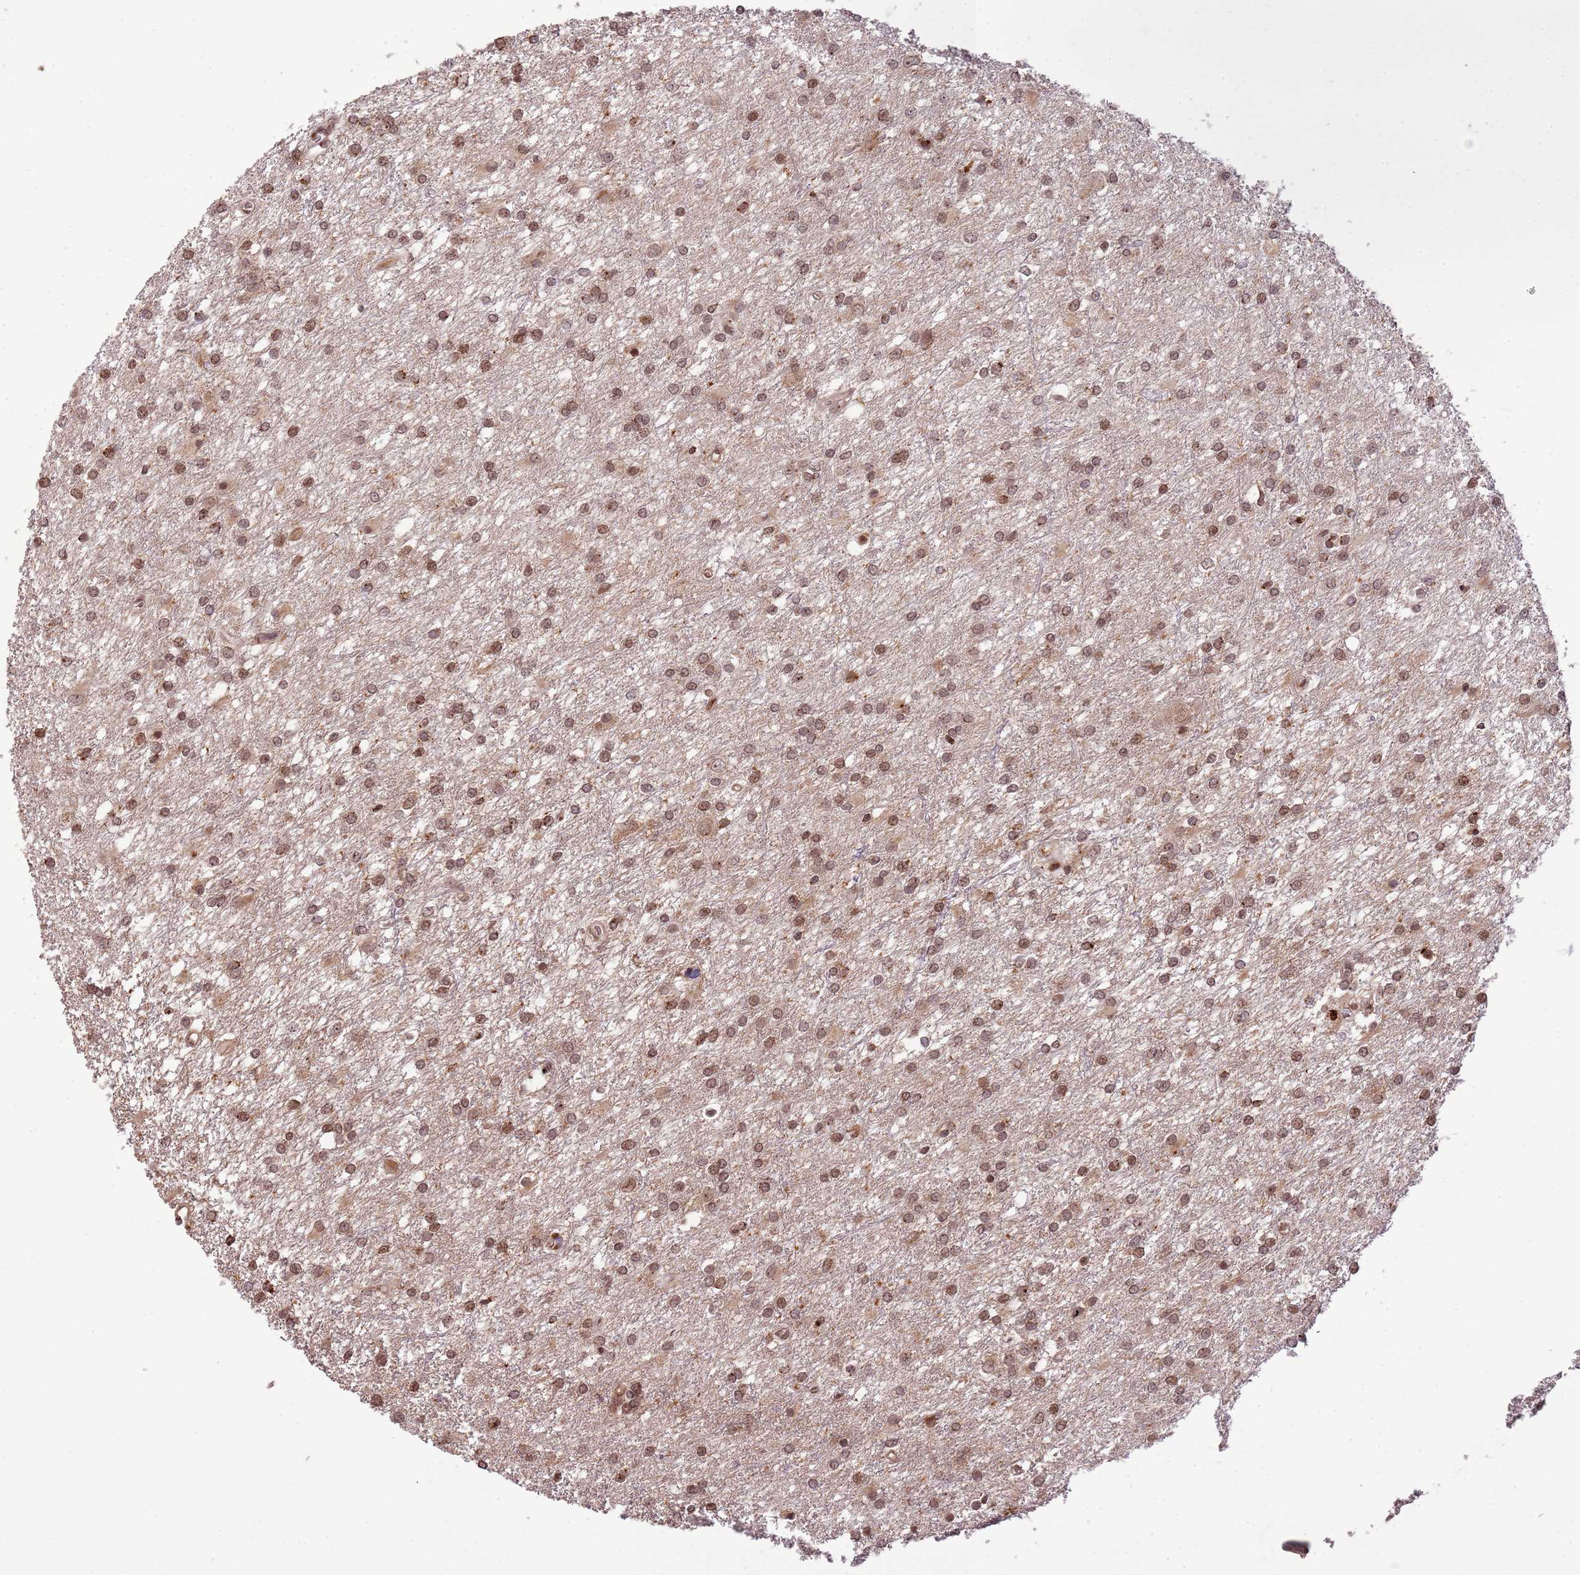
{"staining": {"intensity": "moderate", "quantity": ">75%", "location": "nuclear"}, "tissue": "glioma", "cell_type": "Tumor cells", "image_type": "cancer", "snomed": [{"axis": "morphology", "description": "Glioma, malignant, High grade"}, {"axis": "topography", "description": "Brain"}], "caption": "Moderate nuclear positivity is seen in approximately >75% of tumor cells in malignant high-grade glioma. (Brightfield microscopy of DAB IHC at high magnification).", "gene": "SAMSN1", "patient": {"sex": "female", "age": 50}}